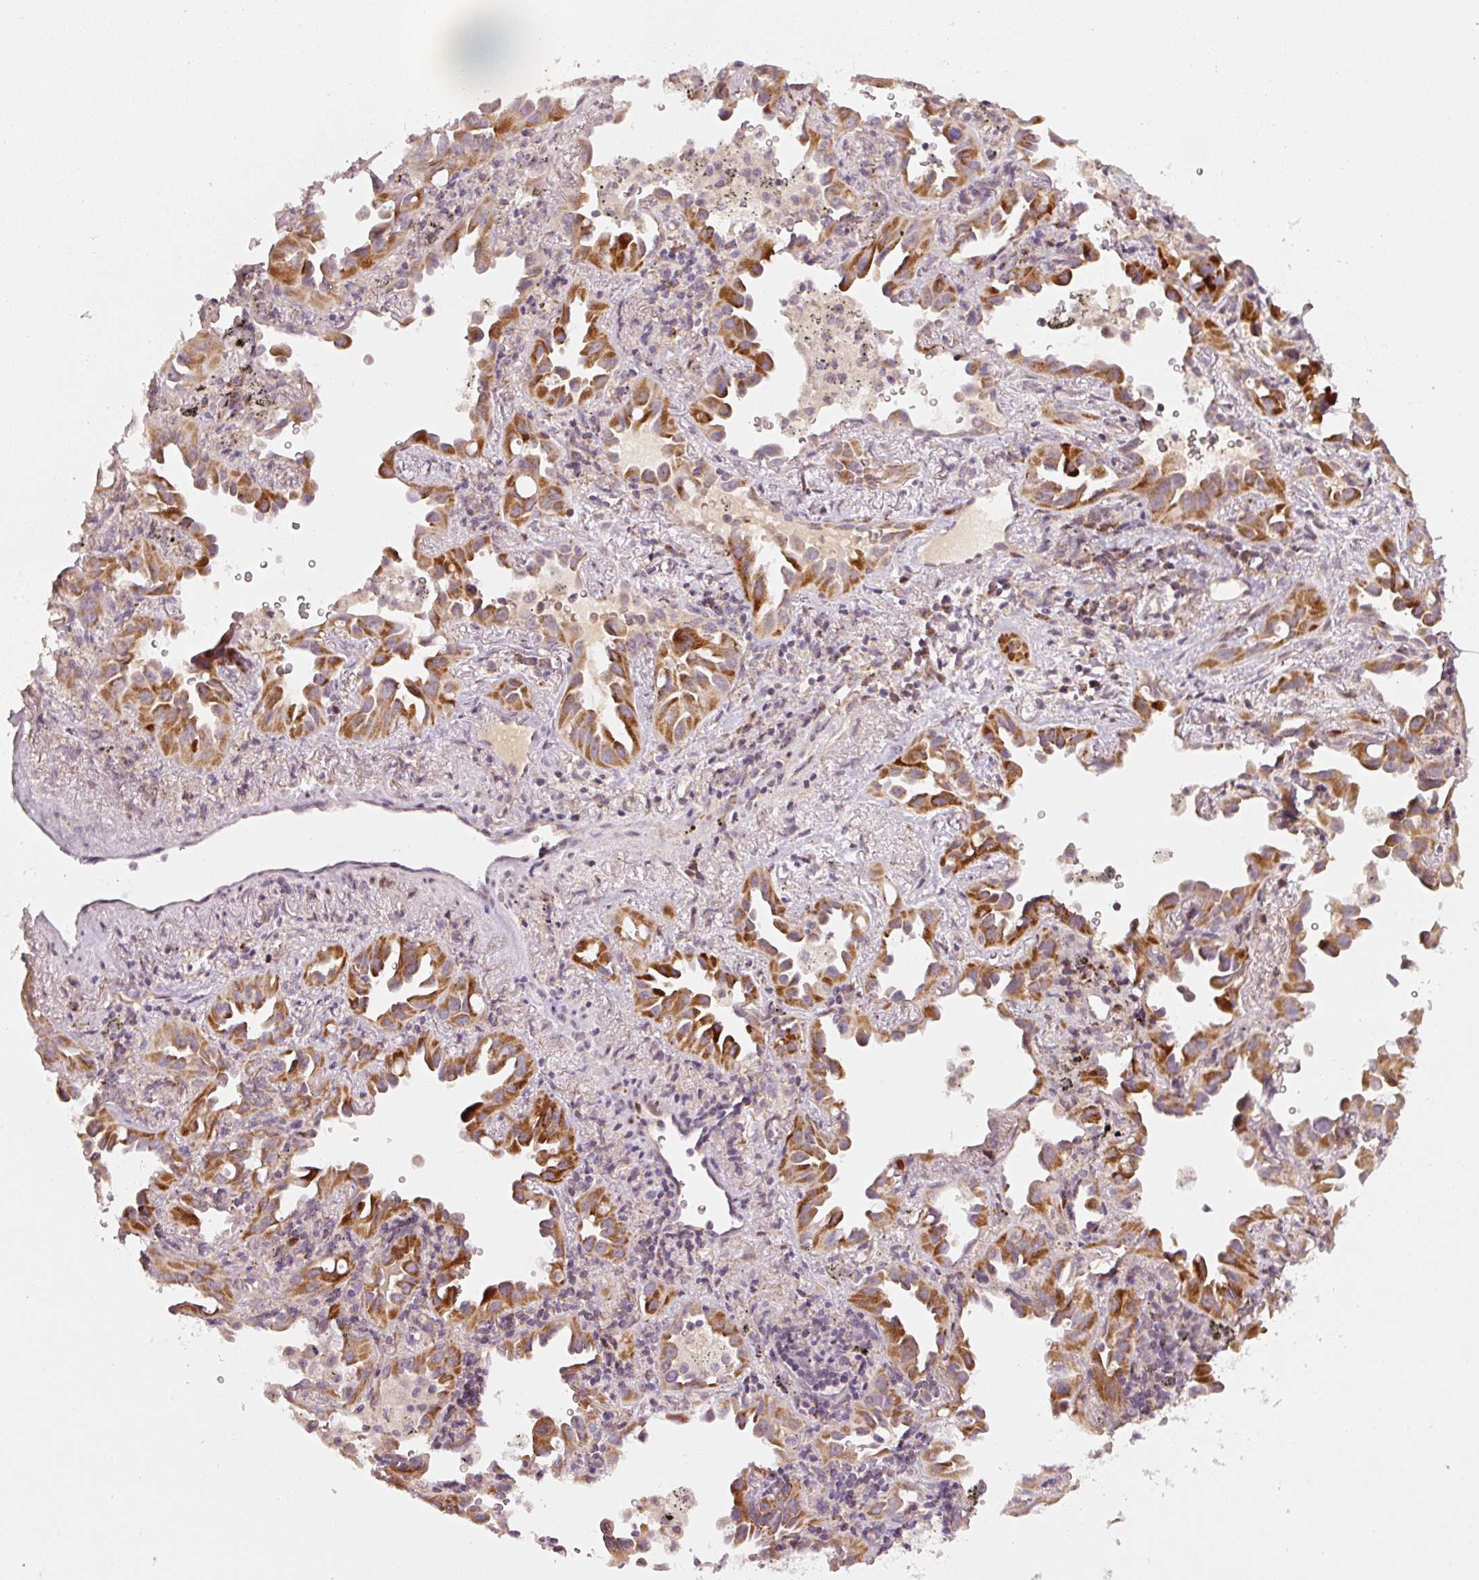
{"staining": {"intensity": "strong", "quantity": ">75%", "location": "cytoplasmic/membranous"}, "tissue": "lung cancer", "cell_type": "Tumor cells", "image_type": "cancer", "snomed": [{"axis": "morphology", "description": "Adenocarcinoma, NOS"}, {"axis": "topography", "description": "Lung"}], "caption": "Protein staining by immunohistochemistry (IHC) reveals strong cytoplasmic/membranous positivity in about >75% of tumor cells in lung cancer (adenocarcinoma). The protein of interest is shown in brown color, while the nuclei are stained blue.", "gene": "TOB2", "patient": {"sex": "male", "age": 68}}